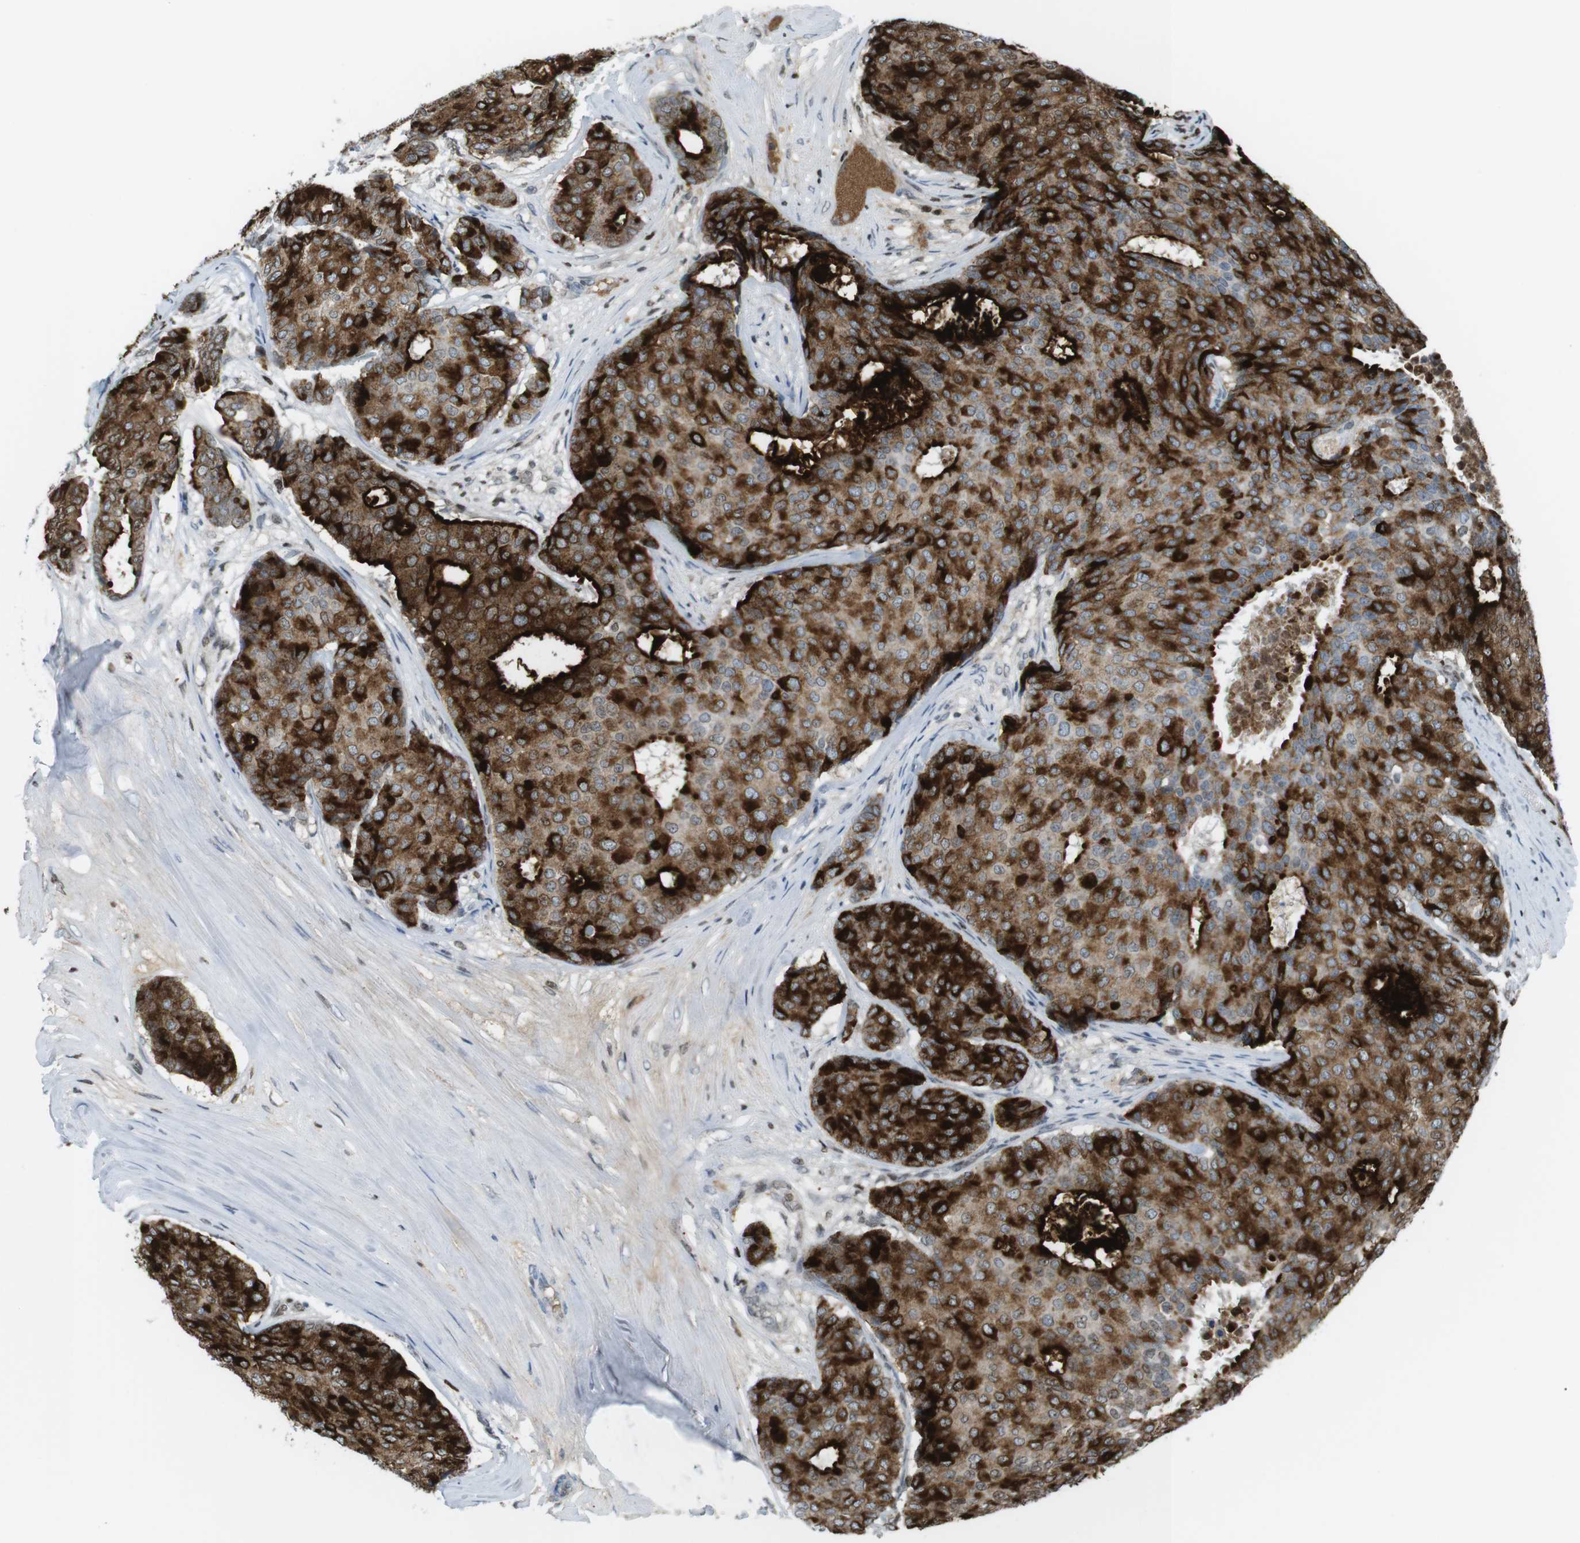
{"staining": {"intensity": "strong", "quantity": ">75%", "location": "cytoplasmic/membranous"}, "tissue": "breast cancer", "cell_type": "Tumor cells", "image_type": "cancer", "snomed": [{"axis": "morphology", "description": "Duct carcinoma"}, {"axis": "topography", "description": "Breast"}], "caption": "This is an image of IHC staining of infiltrating ductal carcinoma (breast), which shows strong positivity in the cytoplasmic/membranous of tumor cells.", "gene": "AZGP1", "patient": {"sex": "female", "age": 75}}